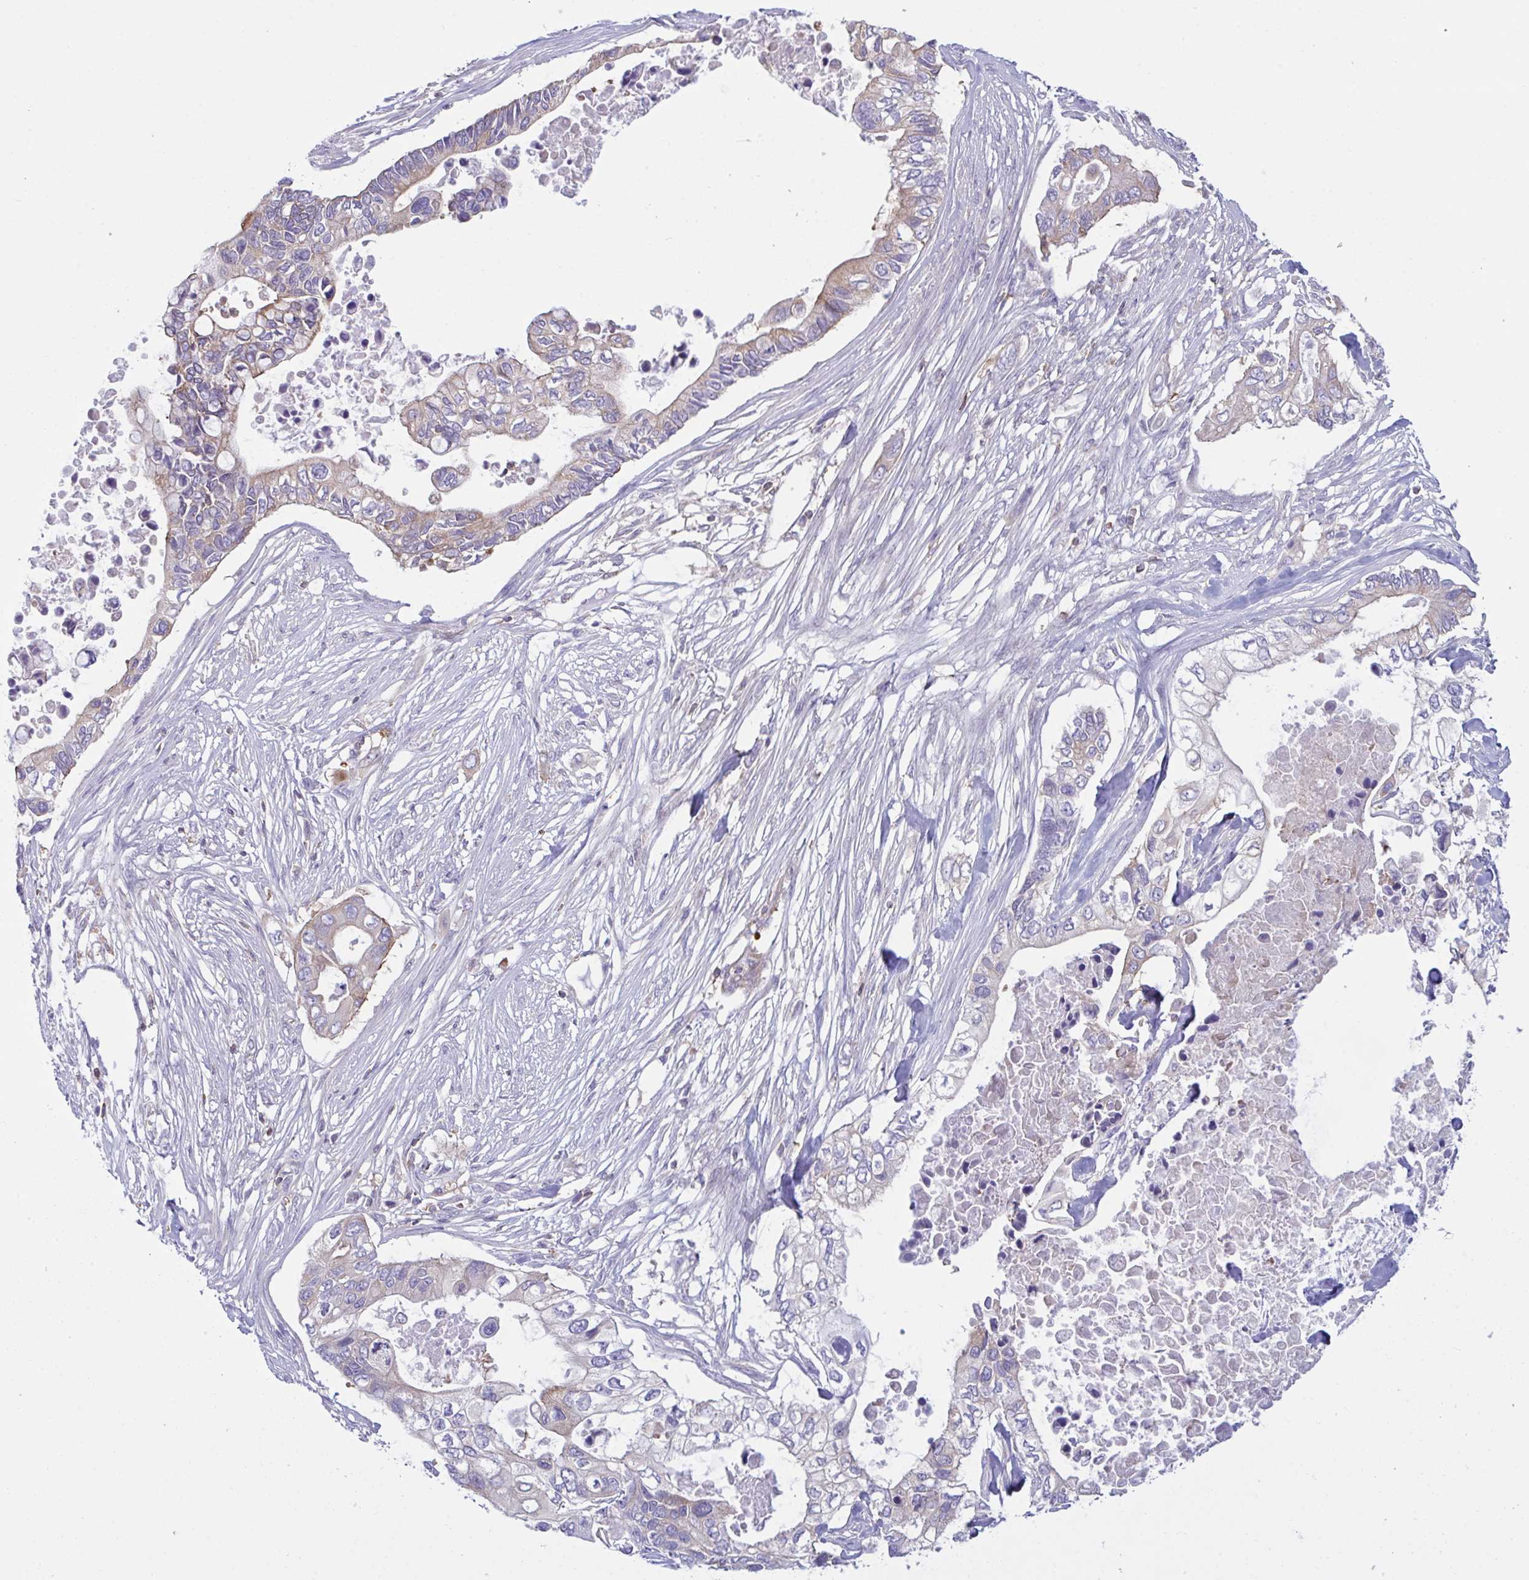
{"staining": {"intensity": "weak", "quantity": "<25%", "location": "cytoplasmic/membranous"}, "tissue": "pancreatic cancer", "cell_type": "Tumor cells", "image_type": "cancer", "snomed": [{"axis": "morphology", "description": "Adenocarcinoma, NOS"}, {"axis": "topography", "description": "Pancreas"}], "caption": "A high-resolution histopathology image shows immunohistochemistry staining of pancreatic cancer (adenocarcinoma), which exhibits no significant positivity in tumor cells.", "gene": "TSC22D3", "patient": {"sex": "female", "age": 63}}